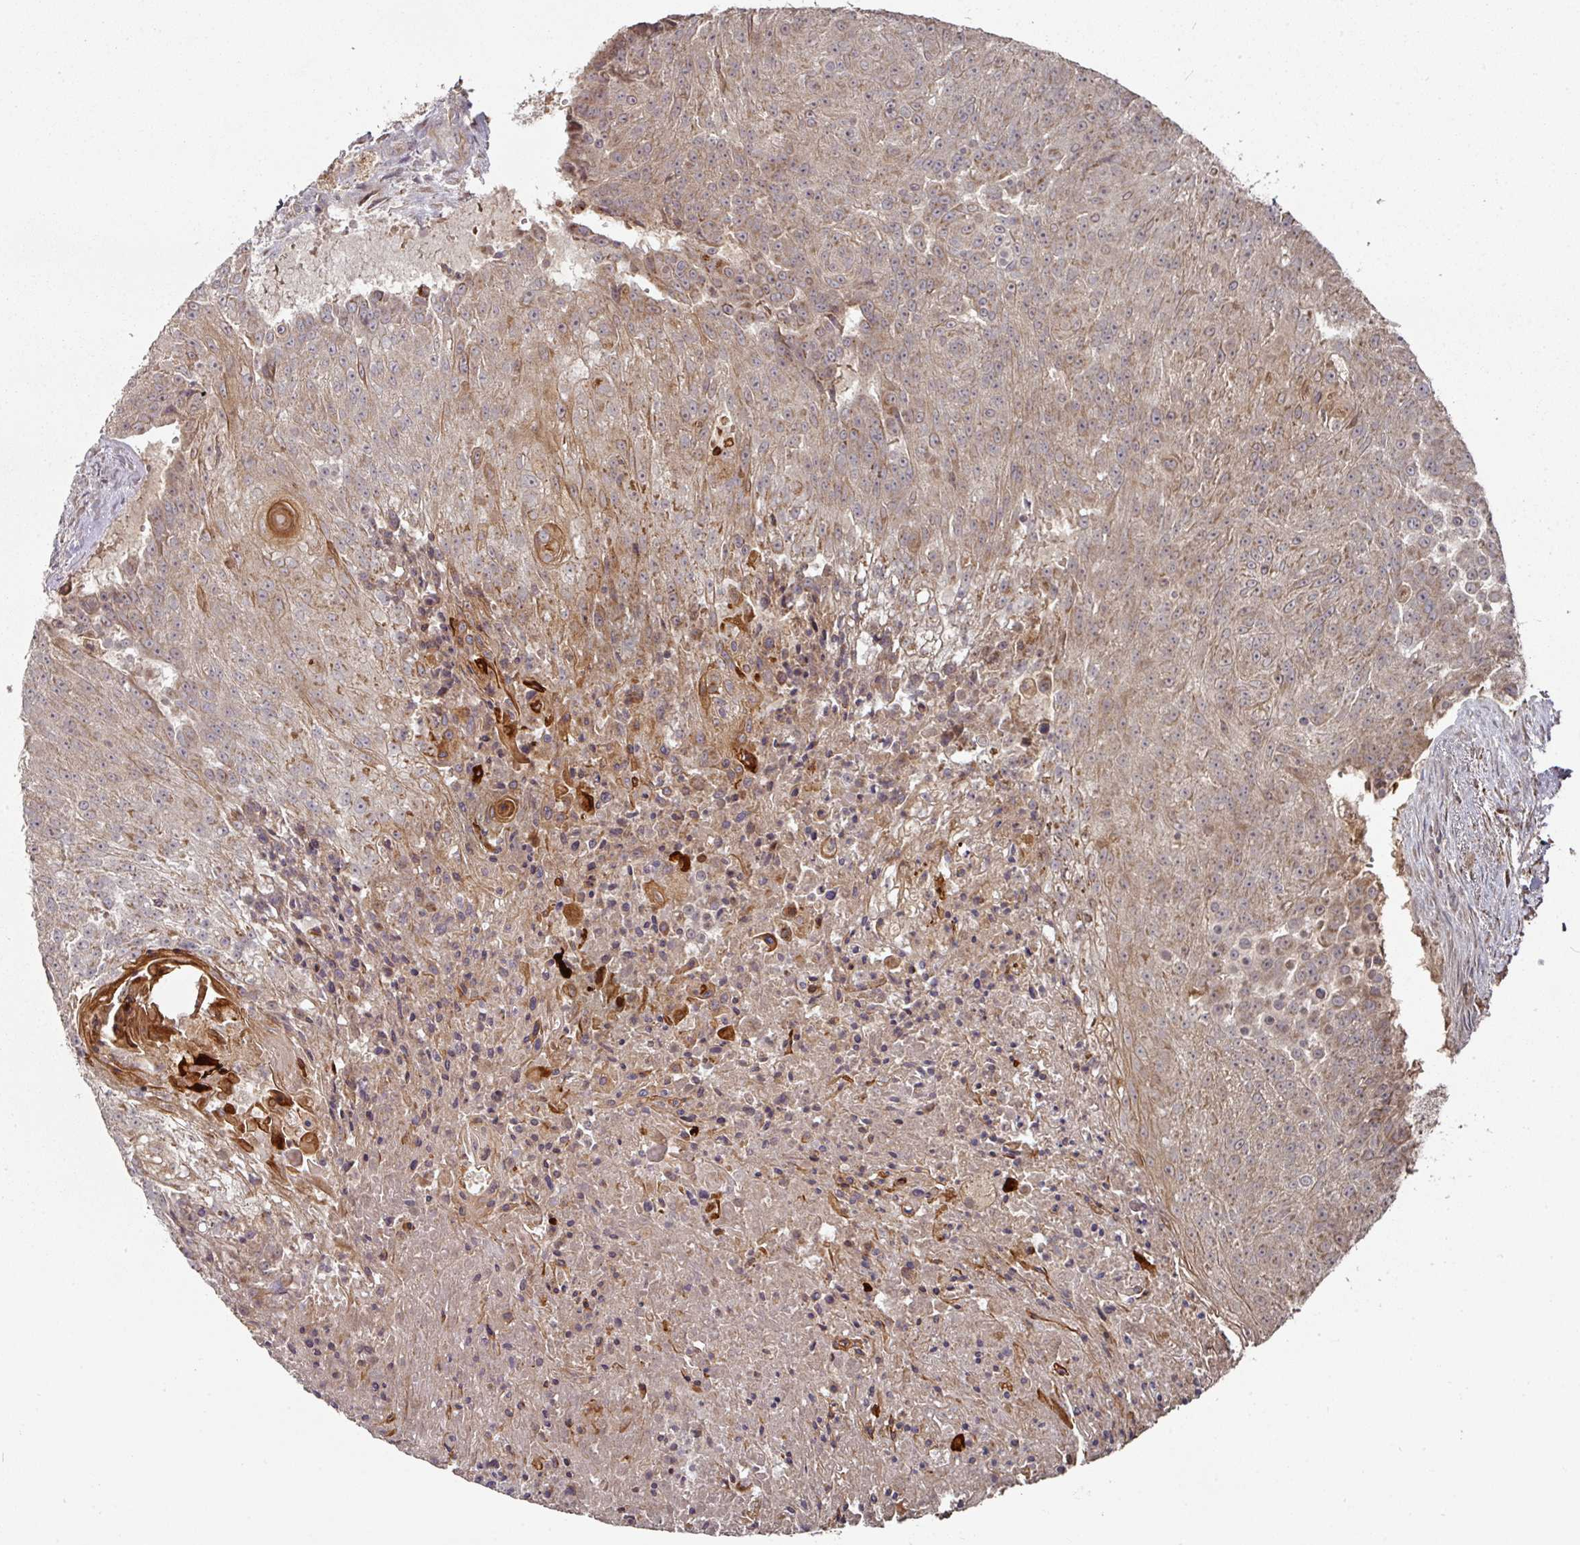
{"staining": {"intensity": "moderate", "quantity": ">75%", "location": "cytoplasmic/membranous"}, "tissue": "urothelial cancer", "cell_type": "Tumor cells", "image_type": "cancer", "snomed": [{"axis": "morphology", "description": "Urothelial carcinoma, High grade"}, {"axis": "topography", "description": "Urinary bladder"}], "caption": "Protein staining displays moderate cytoplasmic/membranous staining in about >75% of tumor cells in urothelial cancer.", "gene": "DNAJC7", "patient": {"sex": "female", "age": 63}}